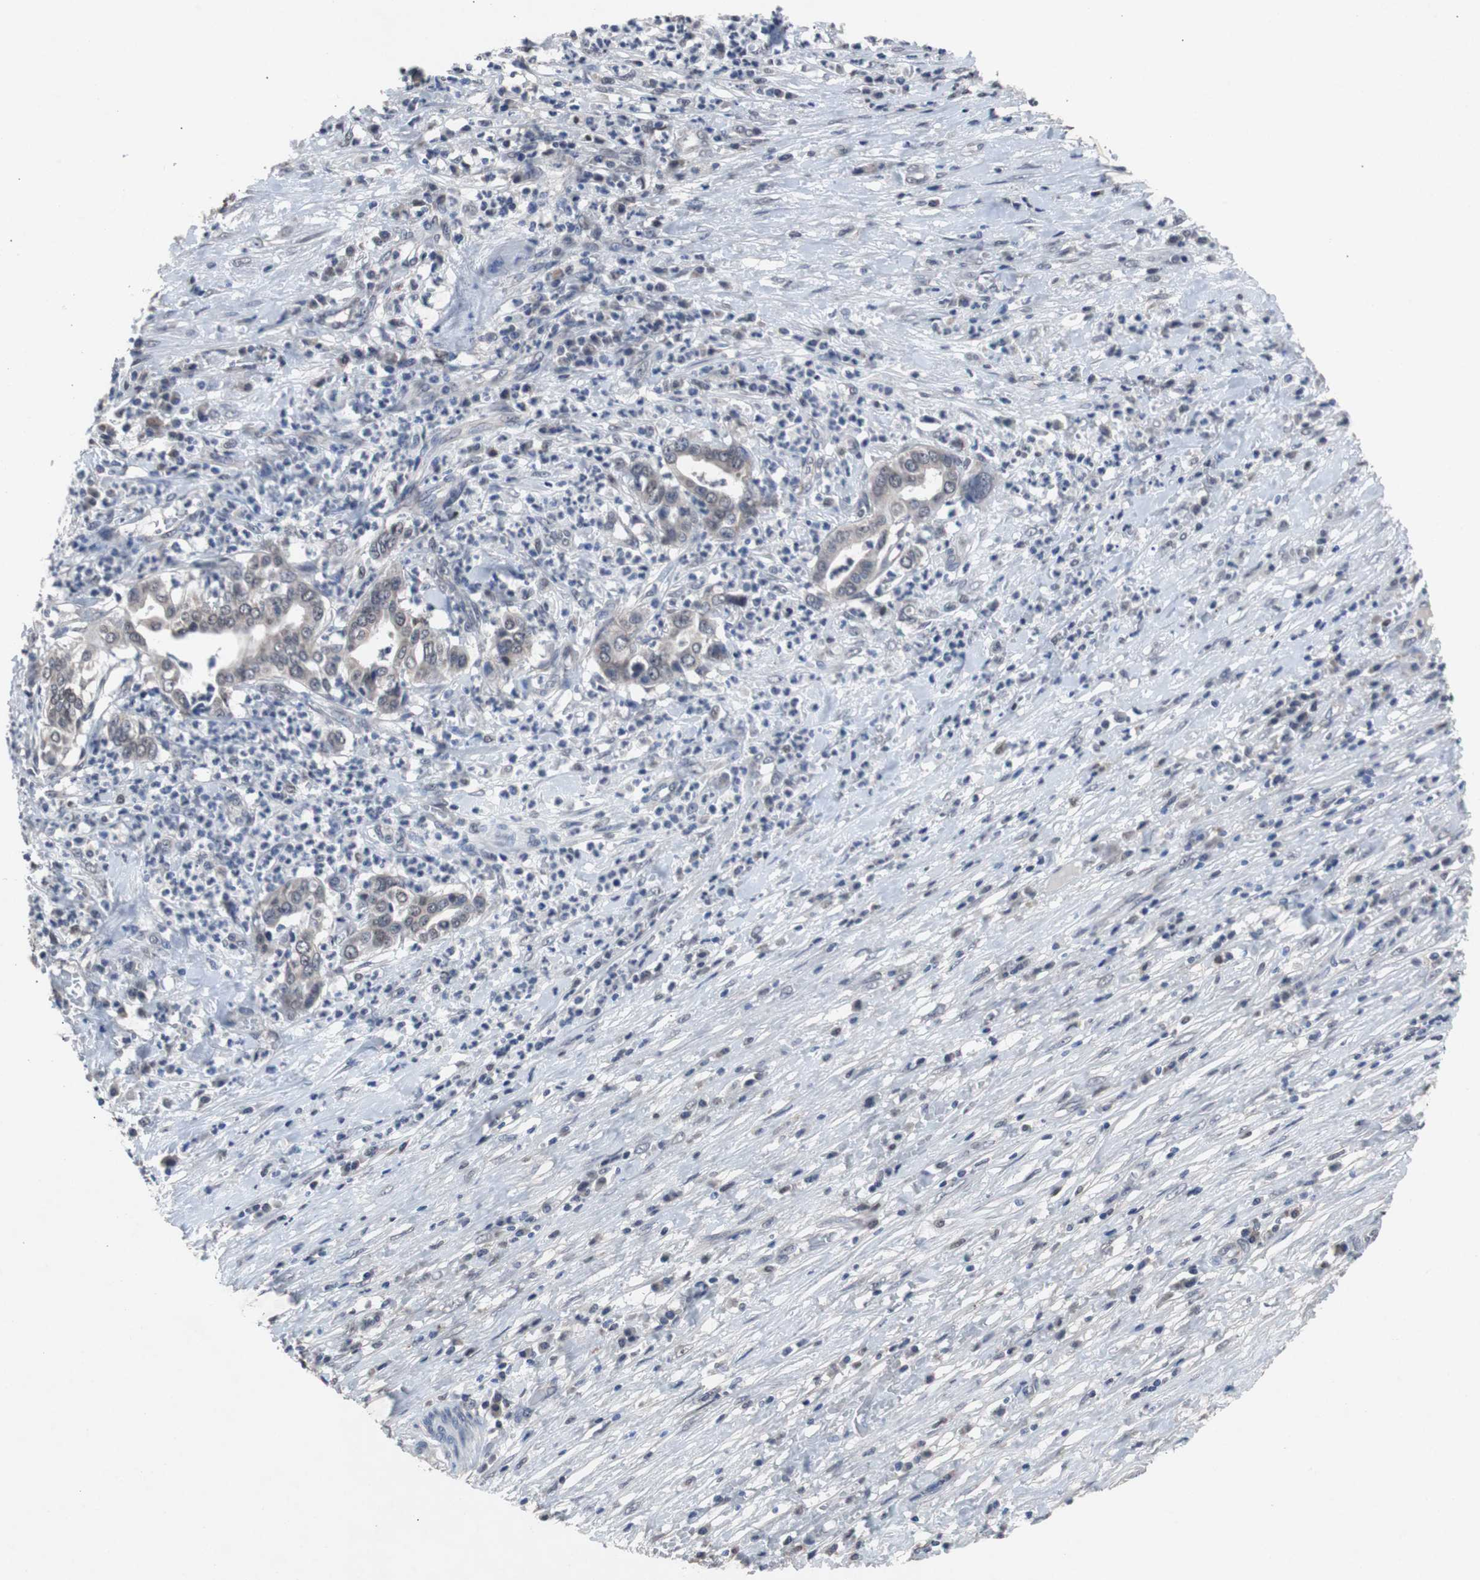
{"staining": {"intensity": "strong", "quantity": "<25%", "location": "nuclear"}, "tissue": "liver cancer", "cell_type": "Tumor cells", "image_type": "cancer", "snomed": [{"axis": "morphology", "description": "Cholangiocarcinoma"}, {"axis": "topography", "description": "Liver"}], "caption": "Tumor cells exhibit strong nuclear staining in approximately <25% of cells in liver cancer (cholangiocarcinoma). The staining was performed using DAB (3,3'-diaminobenzidine), with brown indicating positive protein expression. Nuclei are stained blue with hematoxylin.", "gene": "RBM47", "patient": {"sex": "female", "age": 61}}